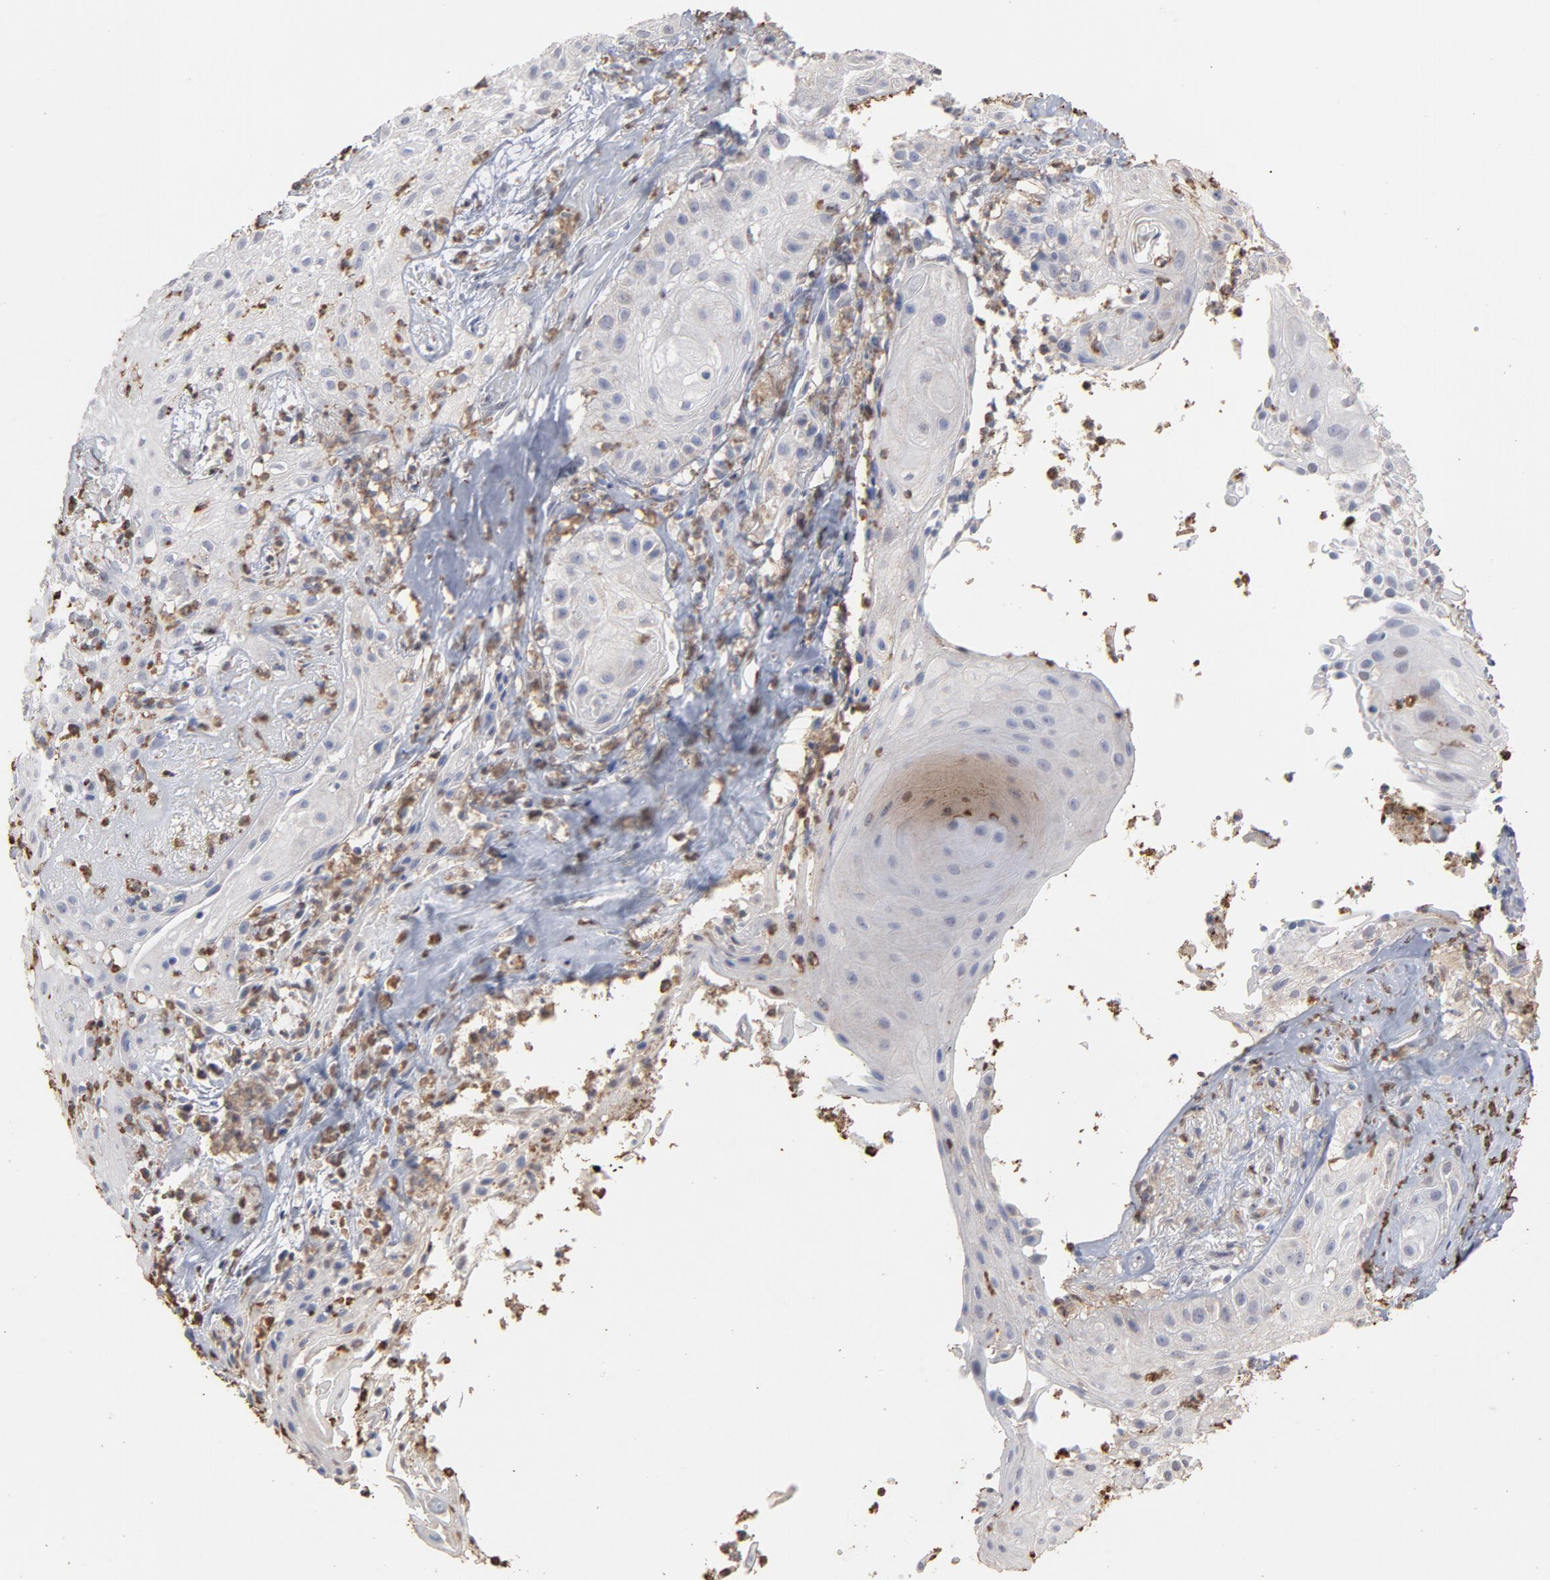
{"staining": {"intensity": "negative", "quantity": "none", "location": "none"}, "tissue": "skin cancer", "cell_type": "Tumor cells", "image_type": "cancer", "snomed": [{"axis": "morphology", "description": "Squamous cell carcinoma, NOS"}, {"axis": "topography", "description": "Skin"}], "caption": "Tumor cells show no significant protein staining in squamous cell carcinoma (skin).", "gene": "PNMA1", "patient": {"sex": "male", "age": 65}}